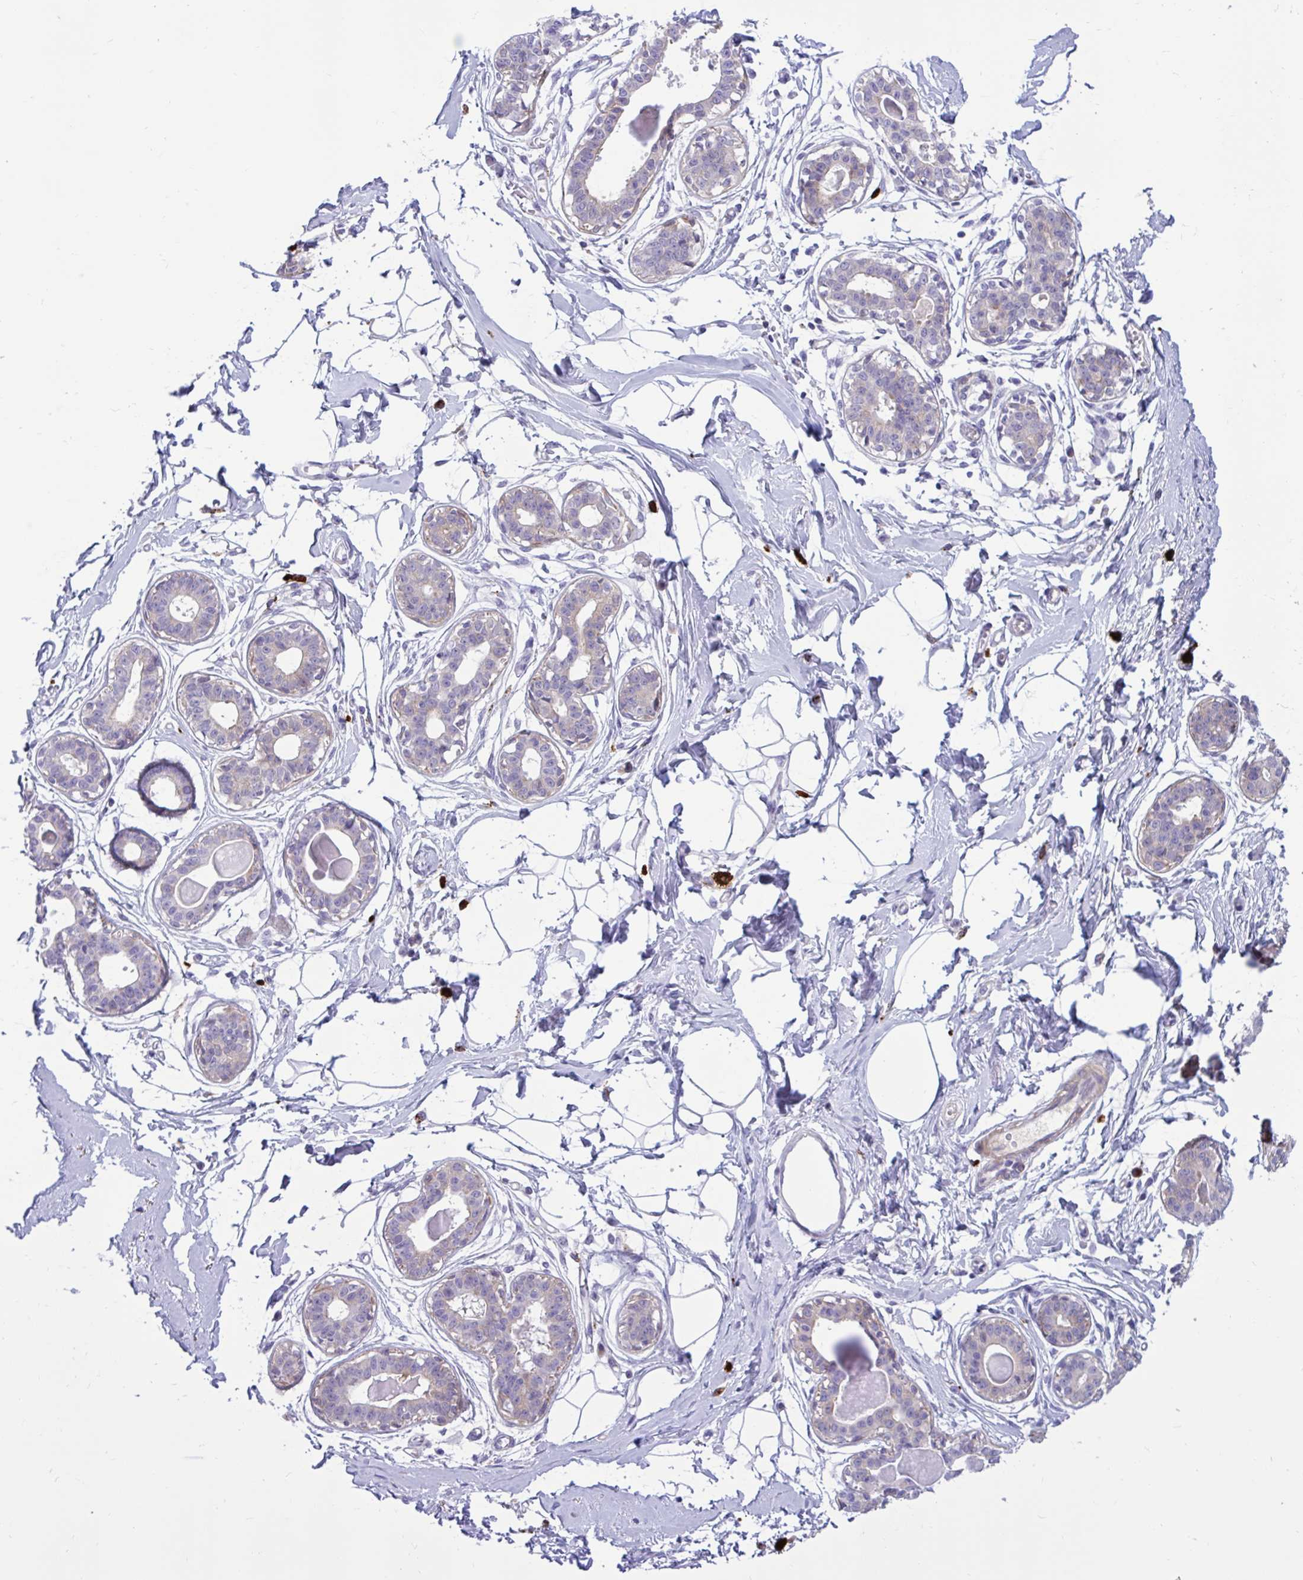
{"staining": {"intensity": "negative", "quantity": "none", "location": "none"}, "tissue": "breast", "cell_type": "Adipocytes", "image_type": "normal", "snomed": [{"axis": "morphology", "description": "Normal tissue, NOS"}, {"axis": "topography", "description": "Breast"}], "caption": "Breast stained for a protein using immunohistochemistry (IHC) displays no expression adipocytes.", "gene": "FAM219B", "patient": {"sex": "female", "age": 45}}